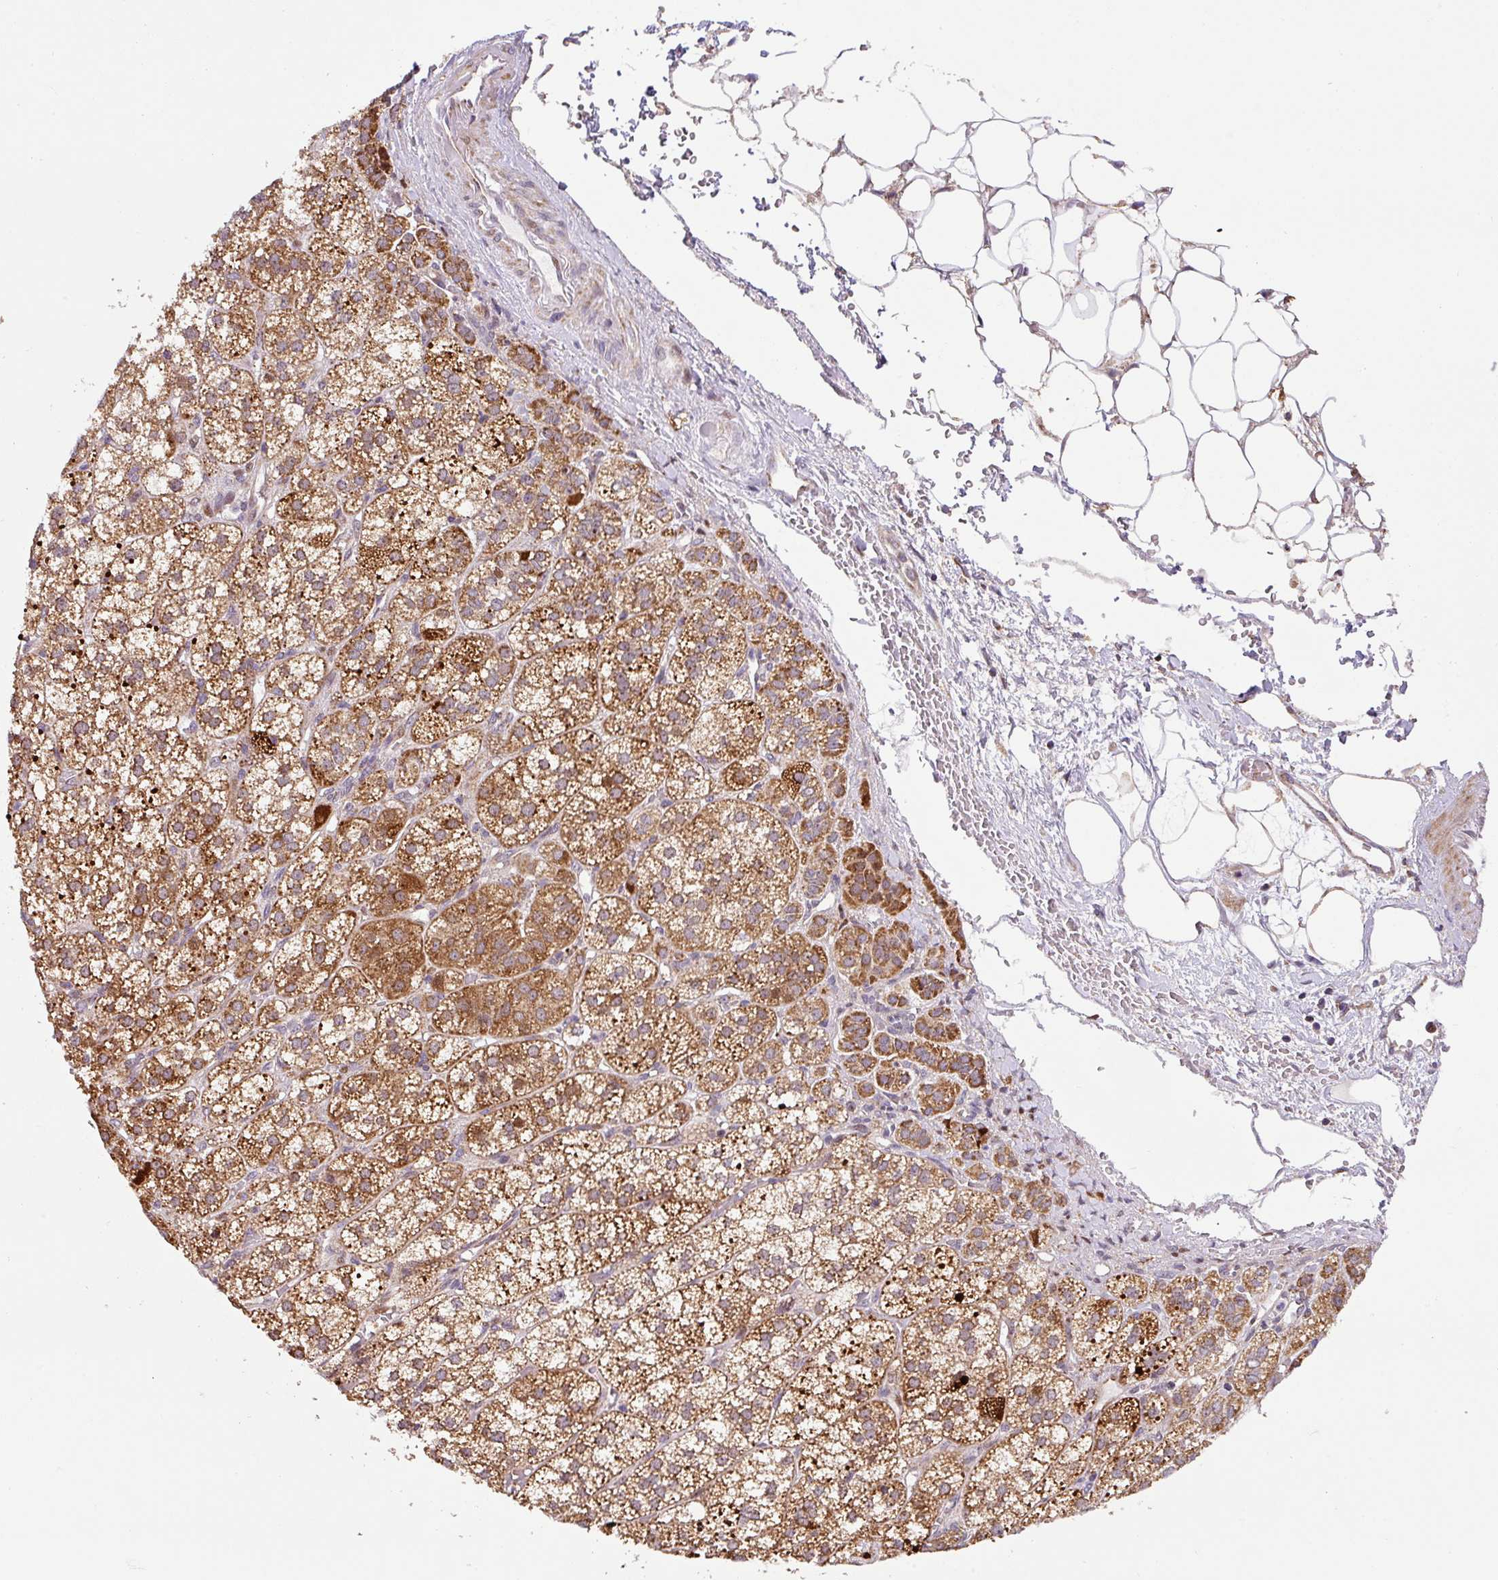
{"staining": {"intensity": "strong", "quantity": ">75%", "location": "cytoplasmic/membranous"}, "tissue": "adrenal gland", "cell_type": "Glandular cells", "image_type": "normal", "snomed": [{"axis": "morphology", "description": "Normal tissue, NOS"}, {"axis": "topography", "description": "Adrenal gland"}], "caption": "High-magnification brightfield microscopy of normal adrenal gland stained with DAB (brown) and counterstained with hematoxylin (blue). glandular cells exhibit strong cytoplasmic/membranous positivity is appreciated in approximately>75% of cells.", "gene": "ENSG00000269547", "patient": {"sex": "female", "age": 60}}